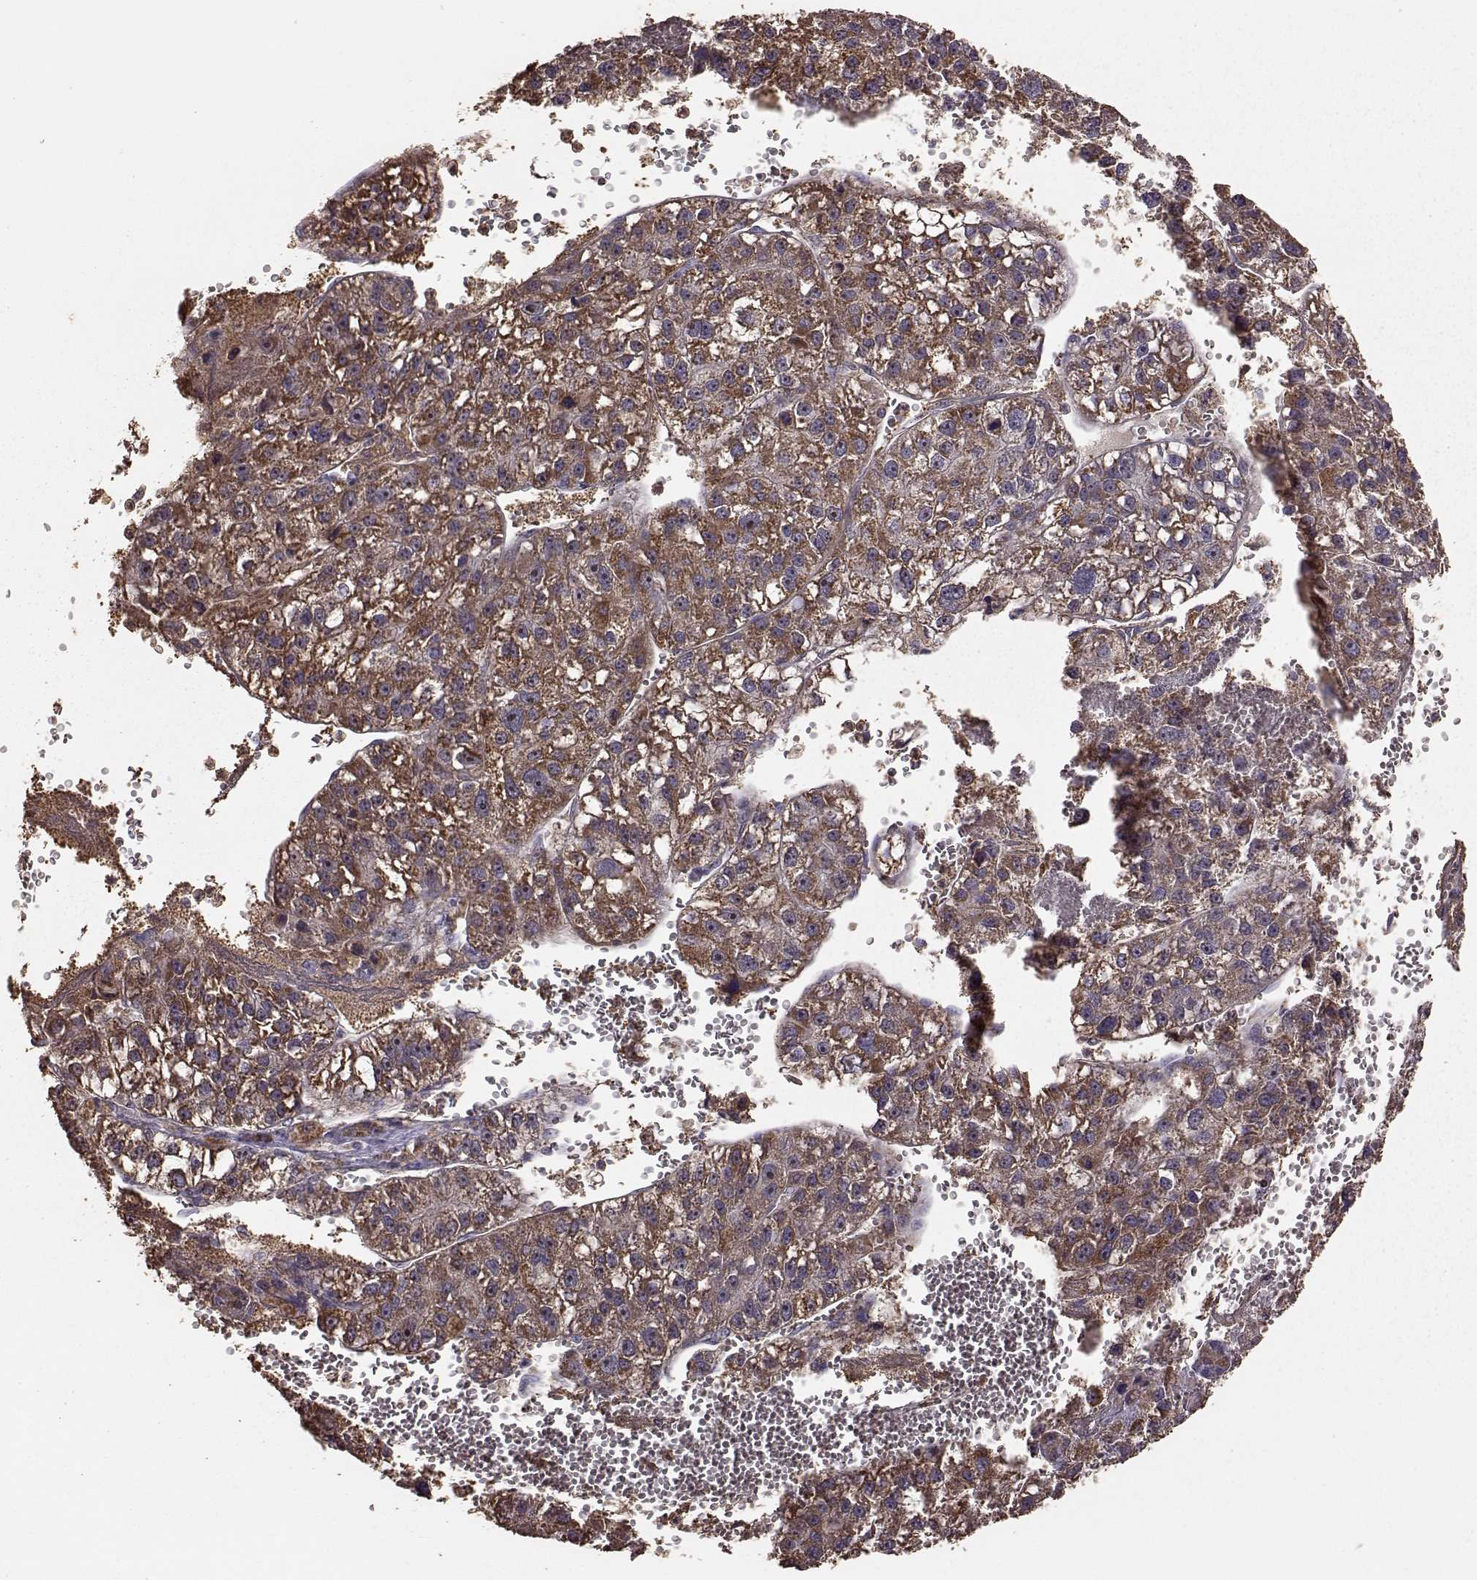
{"staining": {"intensity": "strong", "quantity": ">75%", "location": "cytoplasmic/membranous"}, "tissue": "liver cancer", "cell_type": "Tumor cells", "image_type": "cancer", "snomed": [{"axis": "morphology", "description": "Carcinoma, Hepatocellular, NOS"}, {"axis": "topography", "description": "Liver"}], "caption": "DAB immunohistochemical staining of human liver hepatocellular carcinoma shows strong cytoplasmic/membranous protein expression in approximately >75% of tumor cells.", "gene": "PTGES2", "patient": {"sex": "female", "age": 70}}